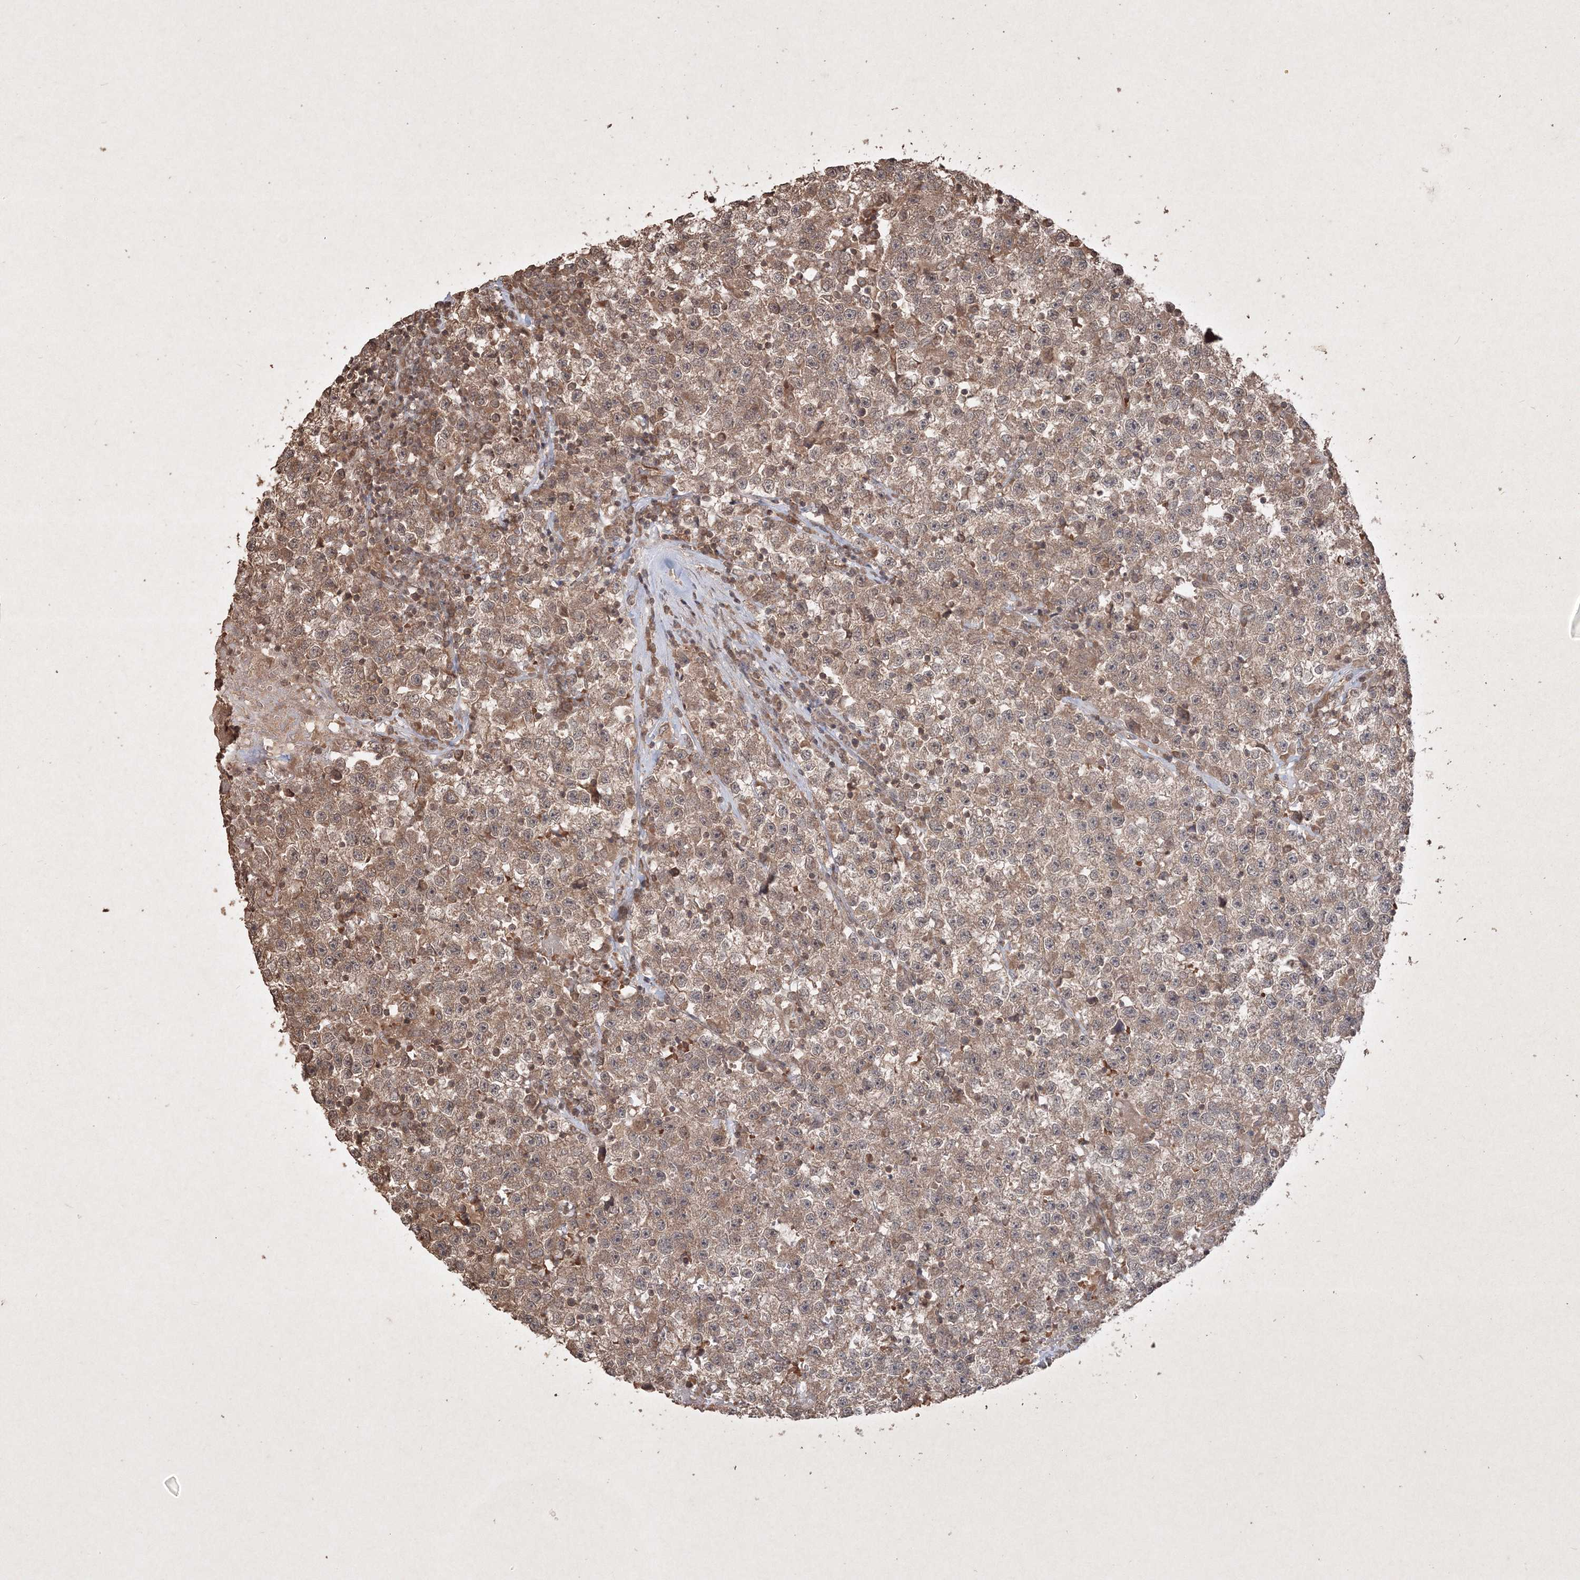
{"staining": {"intensity": "moderate", "quantity": ">75%", "location": "cytoplasmic/membranous,nuclear"}, "tissue": "testis cancer", "cell_type": "Tumor cells", "image_type": "cancer", "snomed": [{"axis": "morphology", "description": "Seminoma, NOS"}, {"axis": "topography", "description": "Testis"}], "caption": "Immunohistochemical staining of human testis cancer (seminoma) exhibits medium levels of moderate cytoplasmic/membranous and nuclear positivity in about >75% of tumor cells.", "gene": "PELI3", "patient": {"sex": "male", "age": 22}}